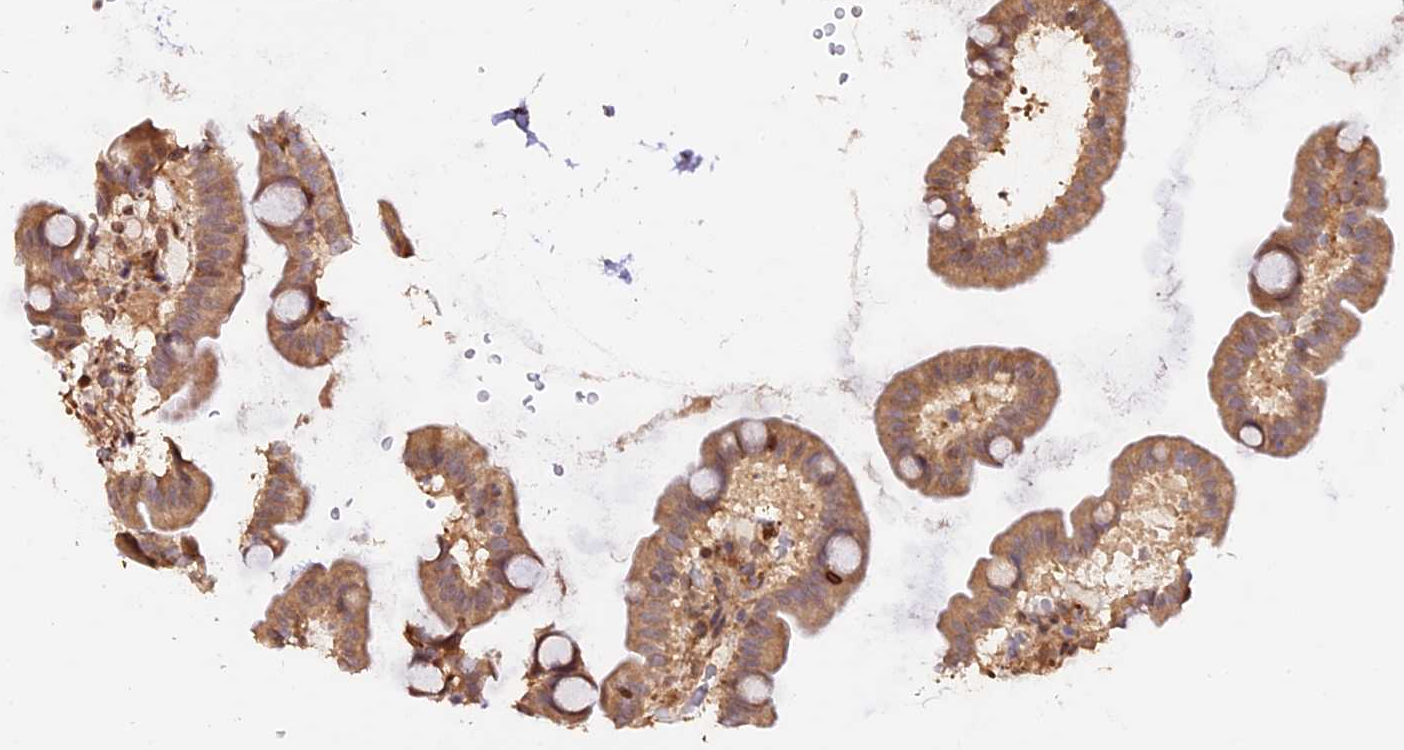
{"staining": {"intensity": "moderate", "quantity": ">75%", "location": "cytoplasmic/membranous"}, "tissue": "small intestine", "cell_type": "Glandular cells", "image_type": "normal", "snomed": [{"axis": "morphology", "description": "Normal tissue, NOS"}, {"axis": "topography", "description": "Small intestine"}], "caption": "Benign small intestine reveals moderate cytoplasmic/membranous positivity in approximately >75% of glandular cells.", "gene": "HERPUD1", "patient": {"sex": "female", "age": 68}}